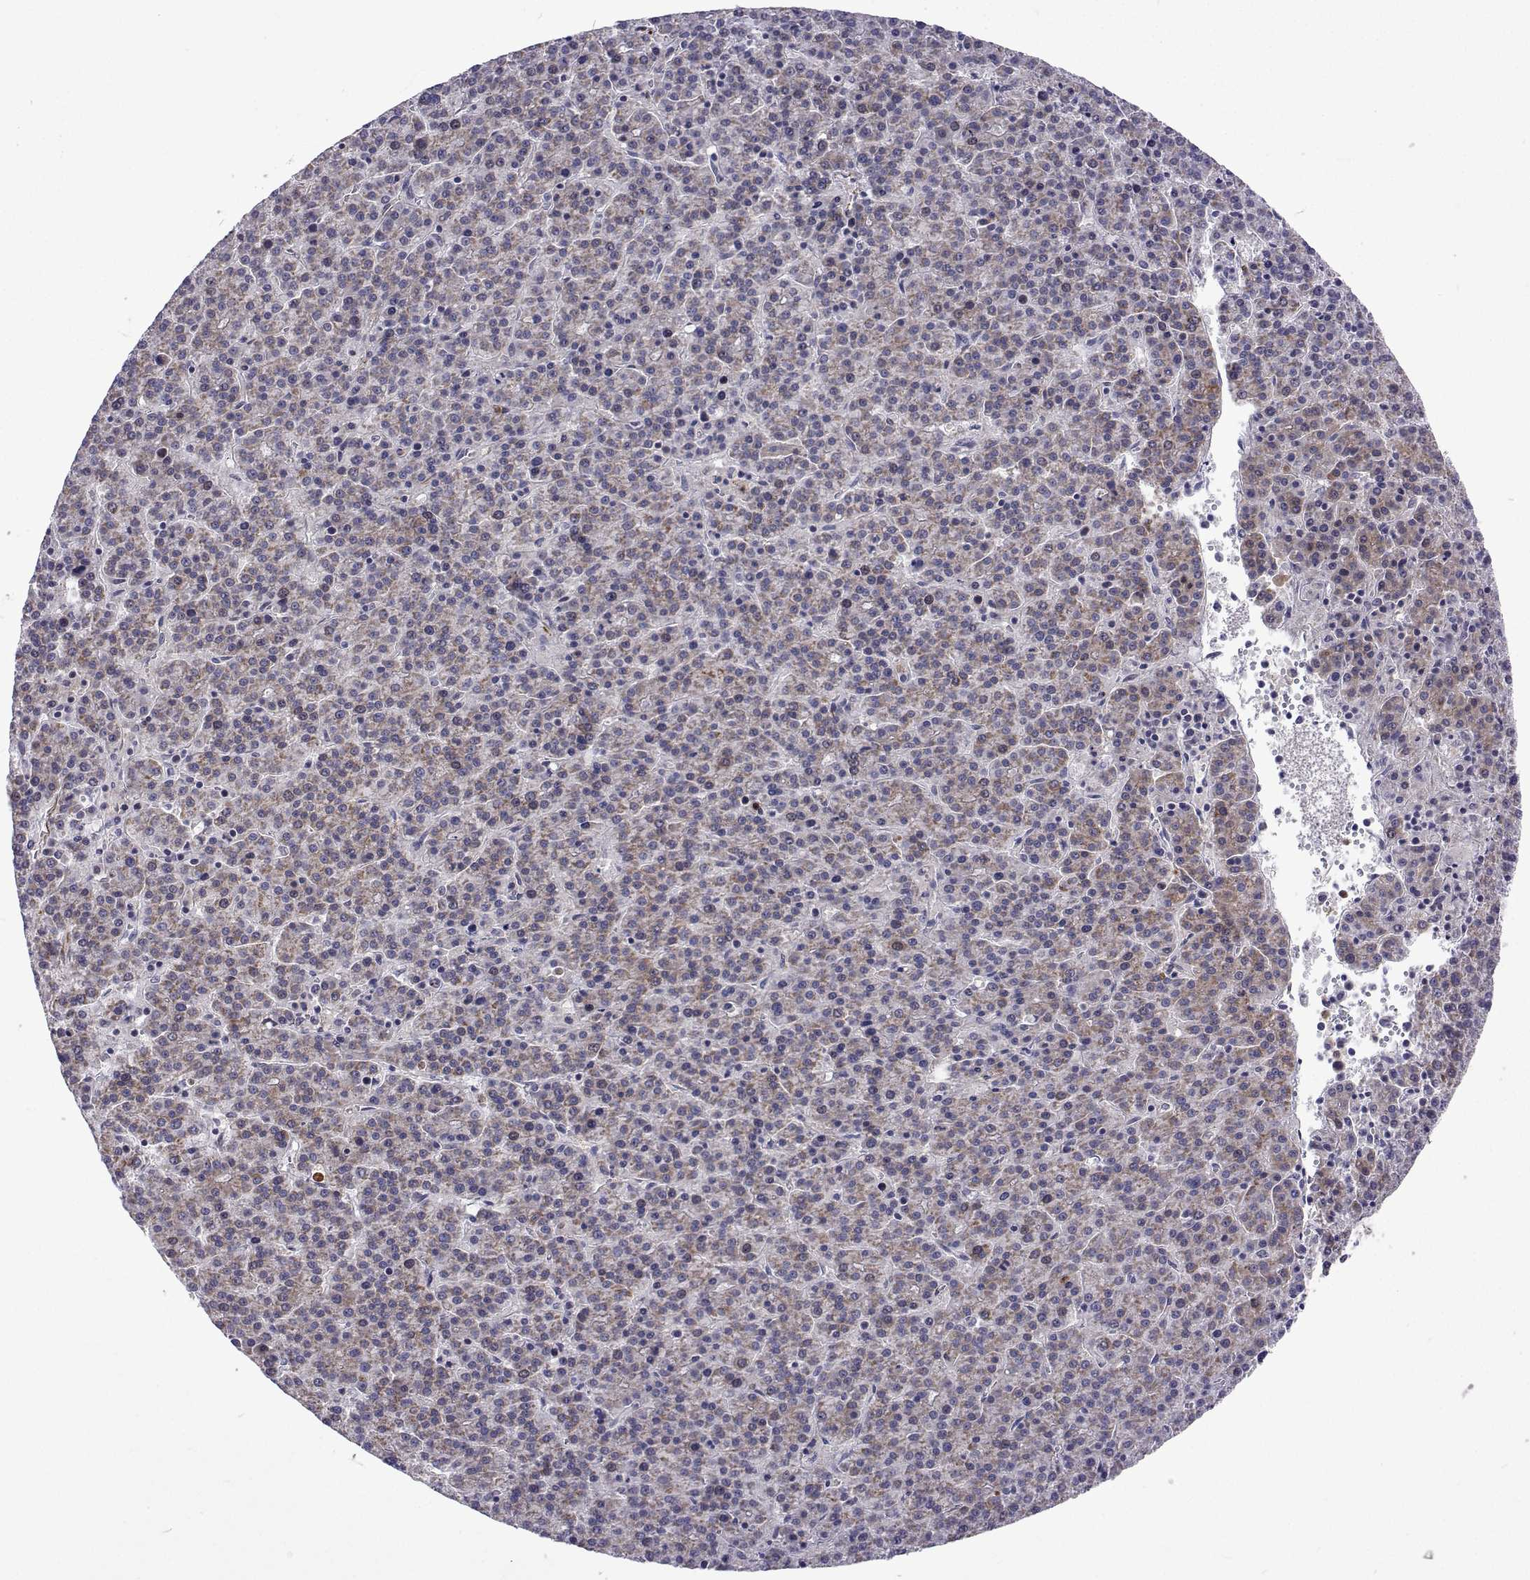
{"staining": {"intensity": "weak", "quantity": ">75%", "location": "cytoplasmic/membranous"}, "tissue": "liver cancer", "cell_type": "Tumor cells", "image_type": "cancer", "snomed": [{"axis": "morphology", "description": "Carcinoma, Hepatocellular, NOS"}, {"axis": "topography", "description": "Liver"}], "caption": "High-magnification brightfield microscopy of liver cancer stained with DAB (brown) and counterstained with hematoxylin (blue). tumor cells exhibit weak cytoplasmic/membranous staining is present in approximately>75% of cells. The staining was performed using DAB to visualize the protein expression in brown, while the nuclei were stained in blue with hematoxylin (Magnification: 20x).", "gene": "DHTKD1", "patient": {"sex": "female", "age": 58}}